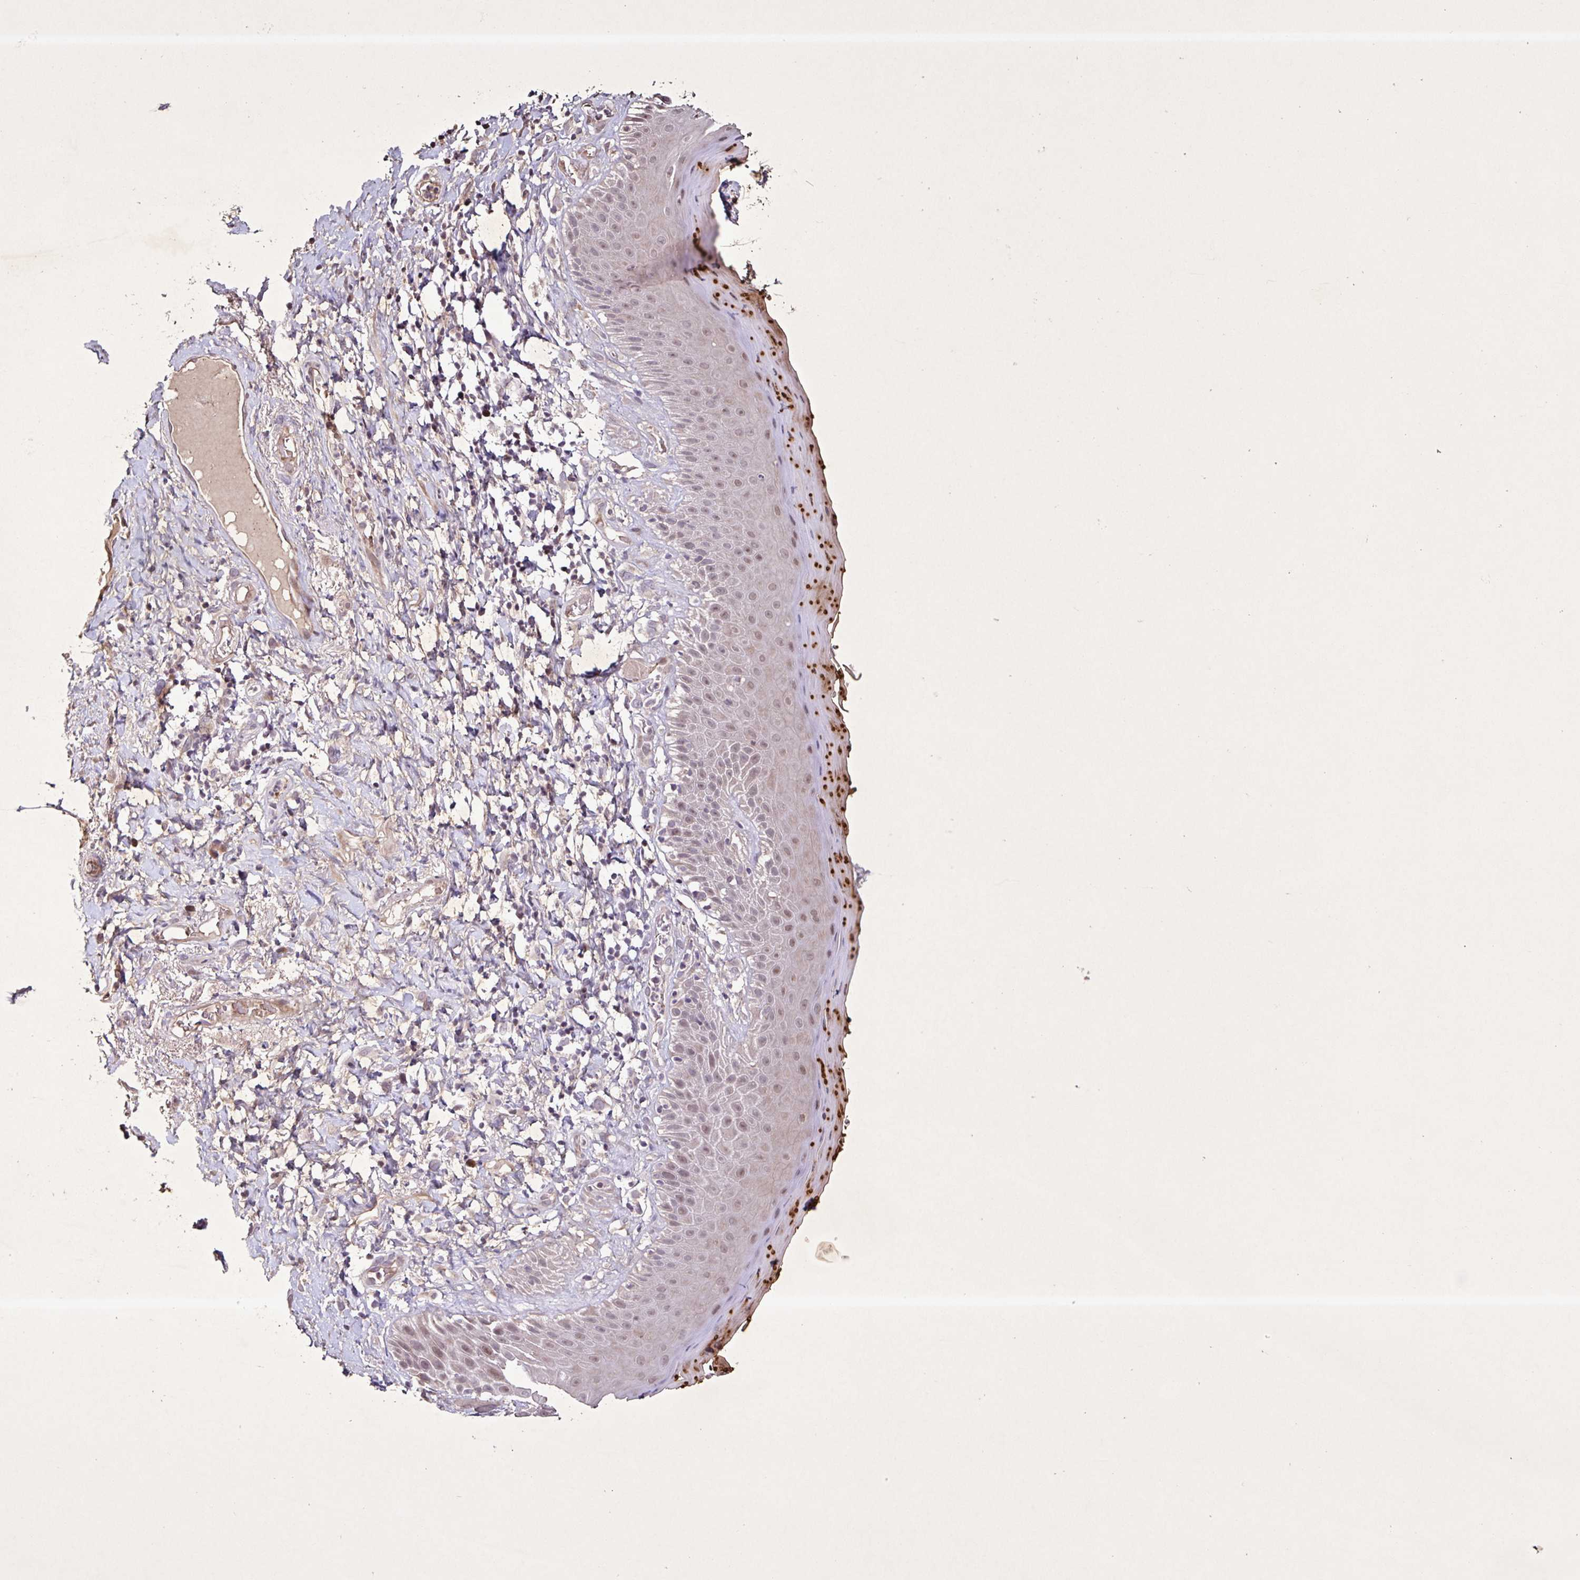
{"staining": {"intensity": "weak", "quantity": "25%-75%", "location": "nuclear"}, "tissue": "skin", "cell_type": "Epidermal cells", "image_type": "normal", "snomed": [{"axis": "morphology", "description": "Normal tissue, NOS"}, {"axis": "topography", "description": "Anal"}], "caption": "An image showing weak nuclear positivity in about 25%-75% of epidermal cells in normal skin, as visualized by brown immunohistochemical staining.", "gene": "GDF2", "patient": {"sex": "male", "age": 78}}